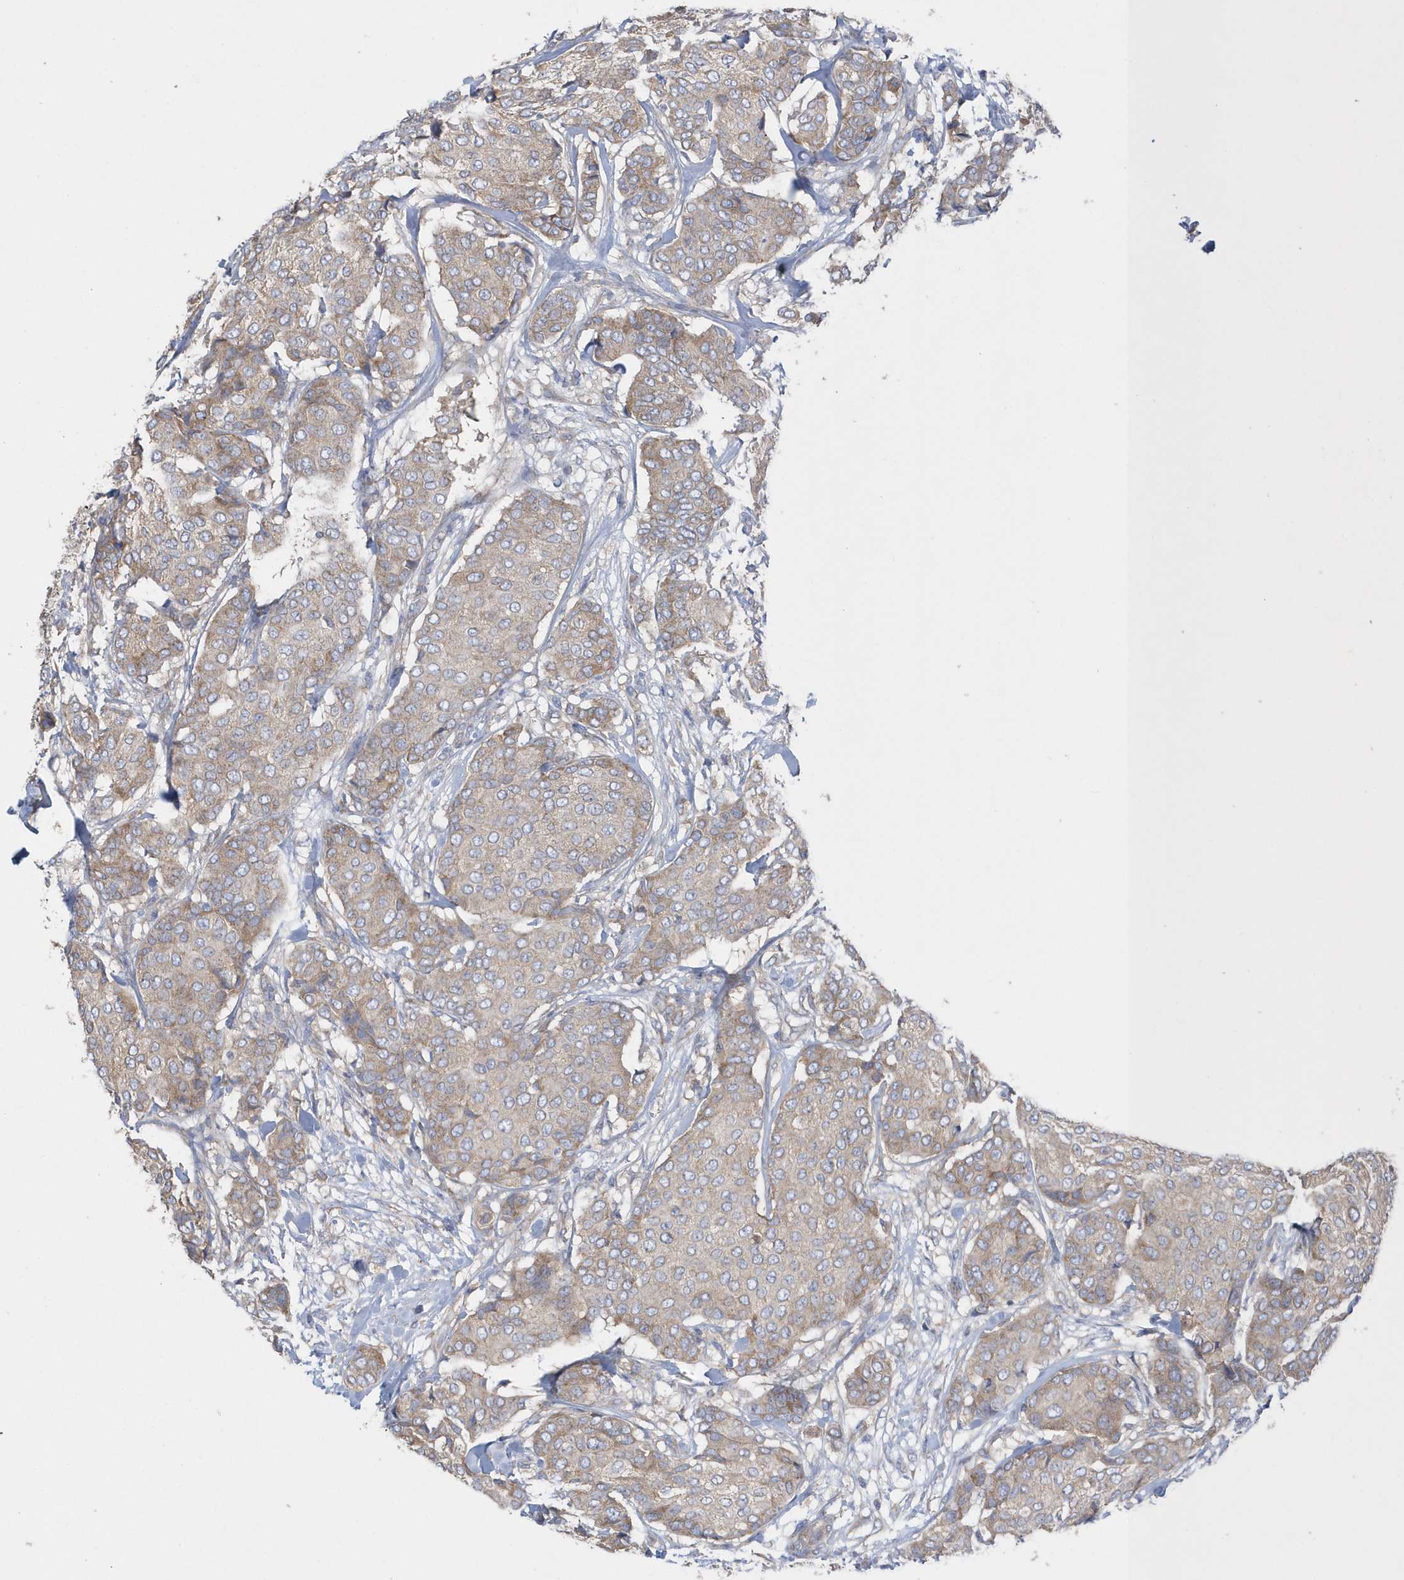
{"staining": {"intensity": "weak", "quantity": ">75%", "location": "cytoplasmic/membranous"}, "tissue": "breast cancer", "cell_type": "Tumor cells", "image_type": "cancer", "snomed": [{"axis": "morphology", "description": "Duct carcinoma"}, {"axis": "topography", "description": "Breast"}], "caption": "Breast infiltrating ductal carcinoma stained with IHC demonstrates weak cytoplasmic/membranous positivity in about >75% of tumor cells. The staining was performed using DAB (3,3'-diaminobenzidine), with brown indicating positive protein expression. Nuclei are stained blue with hematoxylin.", "gene": "SPATA5", "patient": {"sex": "female", "age": 75}}